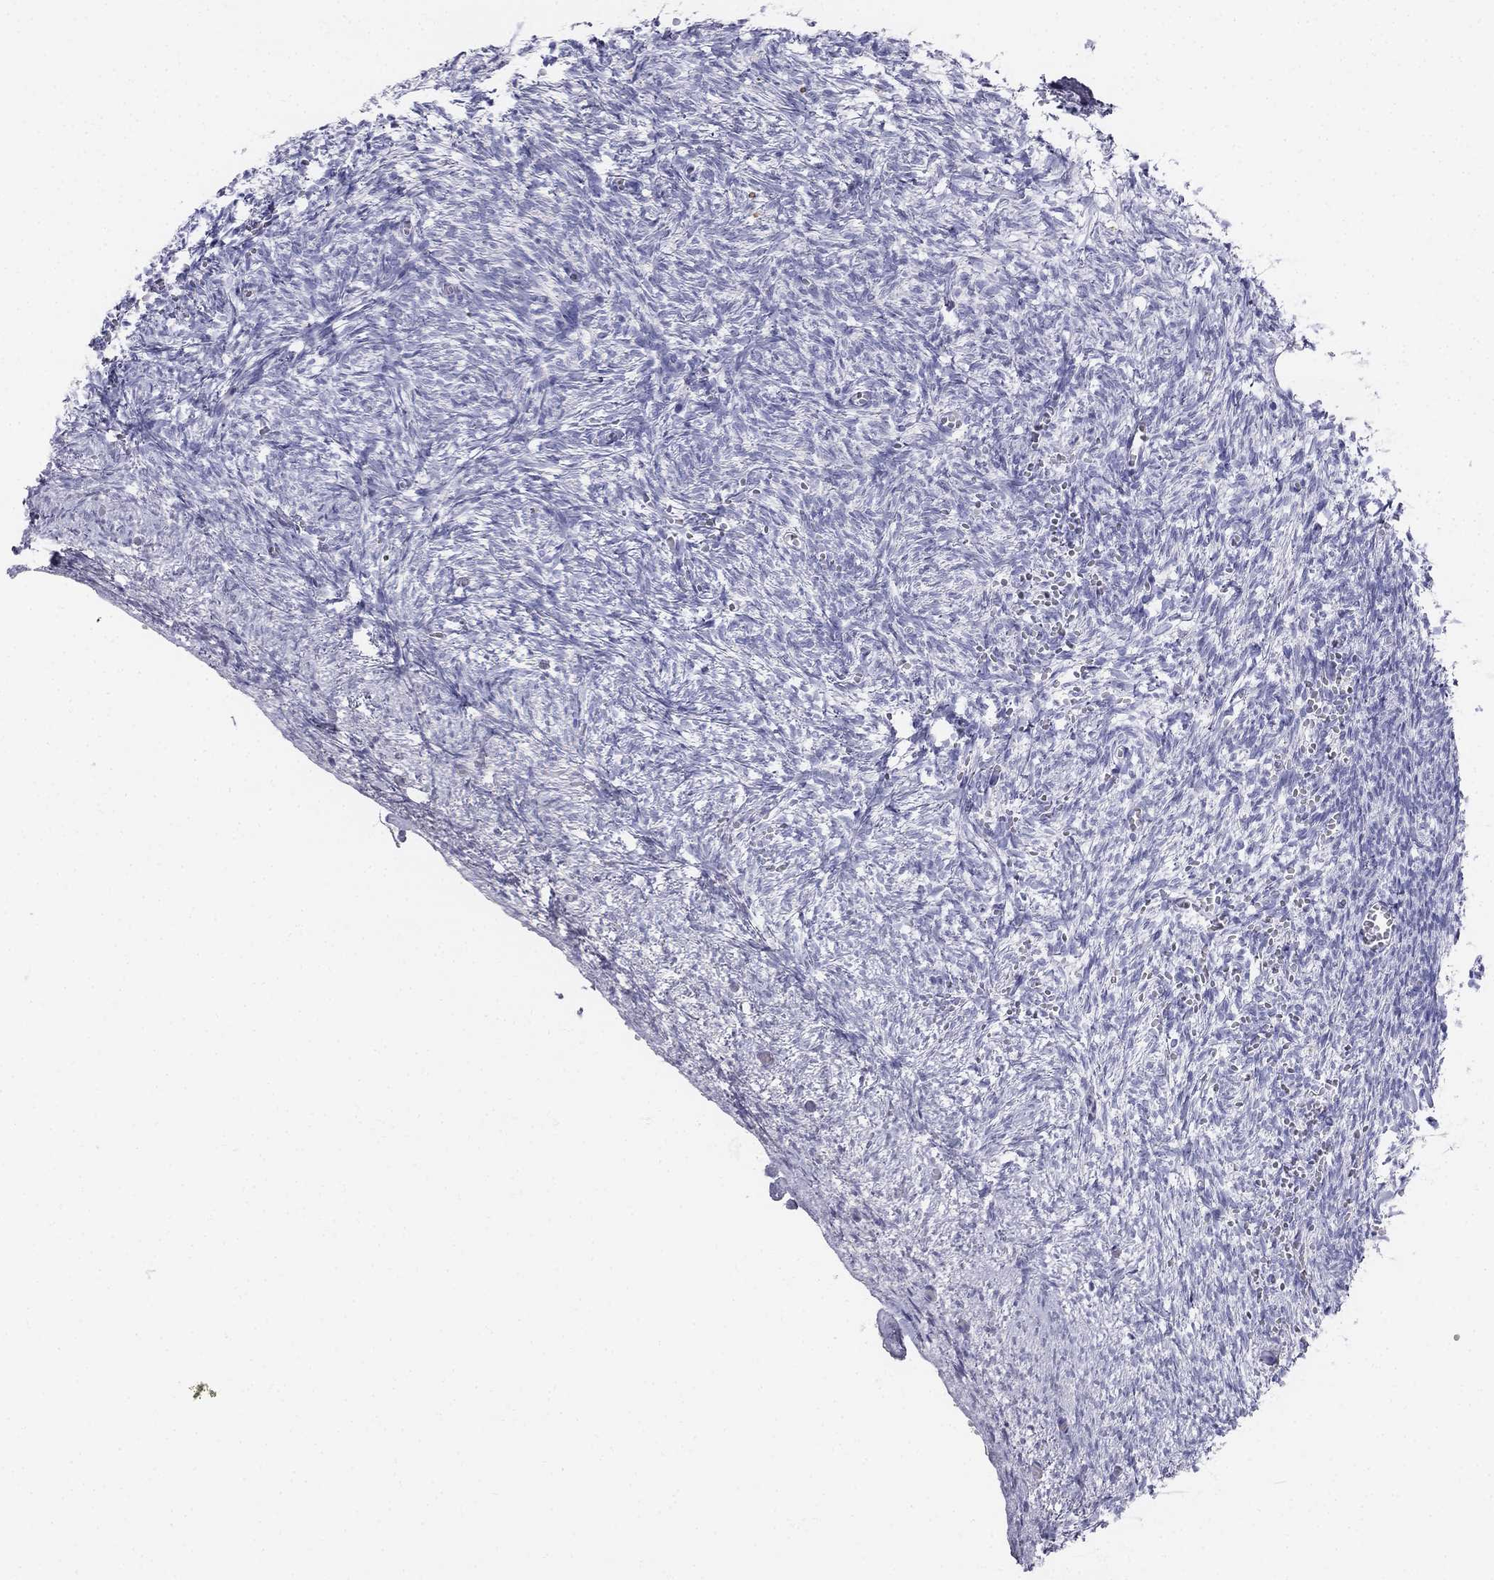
{"staining": {"intensity": "negative", "quantity": "none", "location": "none"}, "tissue": "ovary", "cell_type": "Follicle cells", "image_type": "normal", "snomed": [{"axis": "morphology", "description": "Normal tissue, NOS"}, {"axis": "topography", "description": "Ovary"}], "caption": "Immunohistochemistry (IHC) of normal ovary displays no expression in follicle cells.", "gene": "ALOXE3", "patient": {"sex": "female", "age": 43}}